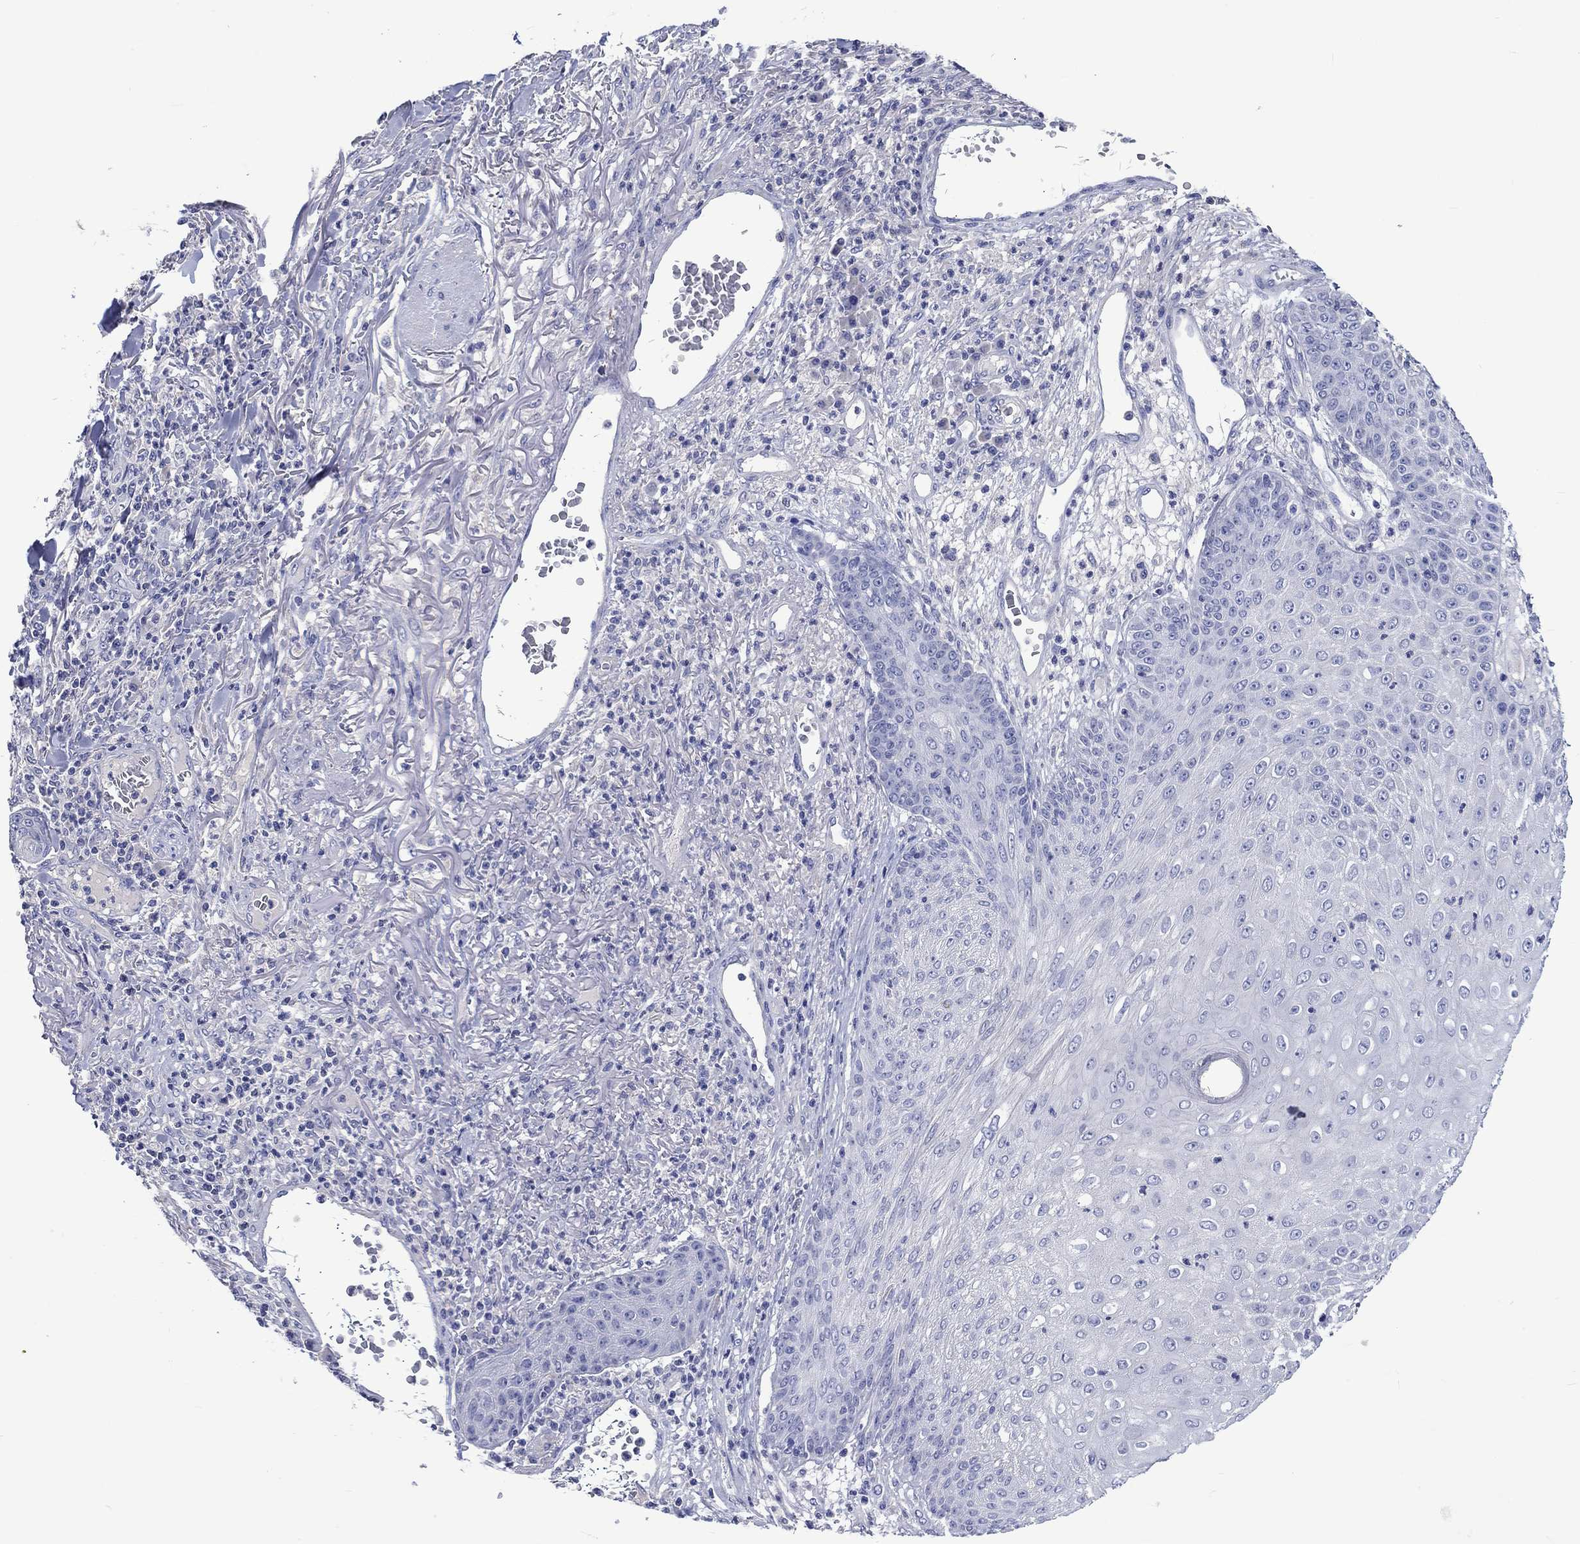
{"staining": {"intensity": "negative", "quantity": "none", "location": "none"}, "tissue": "skin cancer", "cell_type": "Tumor cells", "image_type": "cancer", "snomed": [{"axis": "morphology", "description": "Squamous cell carcinoma, NOS"}, {"axis": "topography", "description": "Skin"}], "caption": "This is a image of immunohistochemistry (IHC) staining of skin cancer (squamous cell carcinoma), which shows no expression in tumor cells.", "gene": "TOMM20L", "patient": {"sex": "male", "age": 82}}